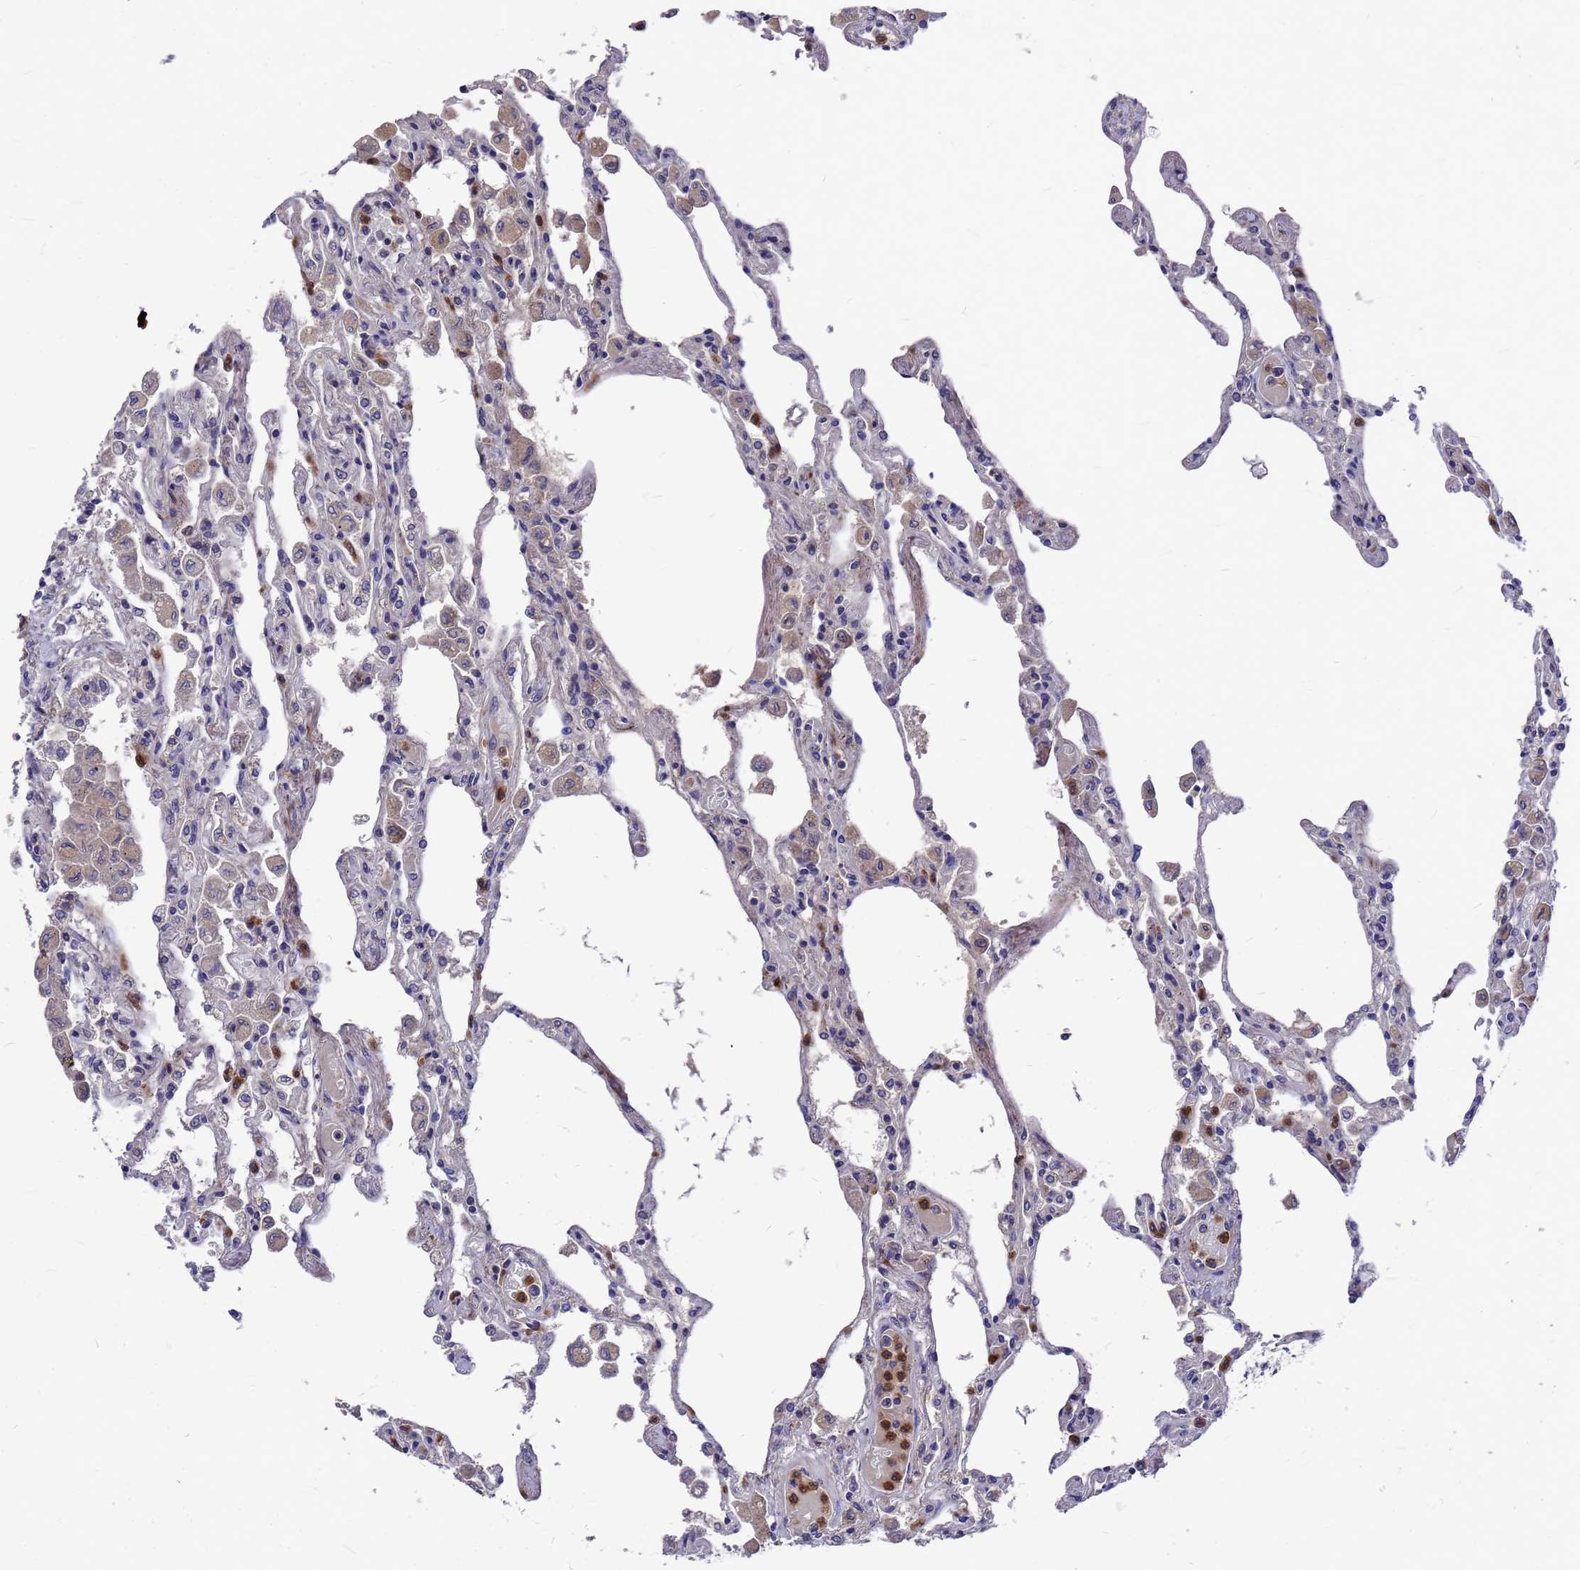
{"staining": {"intensity": "negative", "quantity": "none", "location": "none"}, "tissue": "lung", "cell_type": "Alveolar cells", "image_type": "normal", "snomed": [{"axis": "morphology", "description": "Normal tissue, NOS"}, {"axis": "topography", "description": "Bronchus"}, {"axis": "topography", "description": "Lung"}], "caption": "An immunohistochemistry (IHC) micrograph of benign lung is shown. There is no staining in alveolar cells of lung. The staining is performed using DAB (3,3'-diaminobenzidine) brown chromogen with nuclei counter-stained in using hematoxylin.", "gene": "ZNF717", "patient": {"sex": "female", "age": 49}}